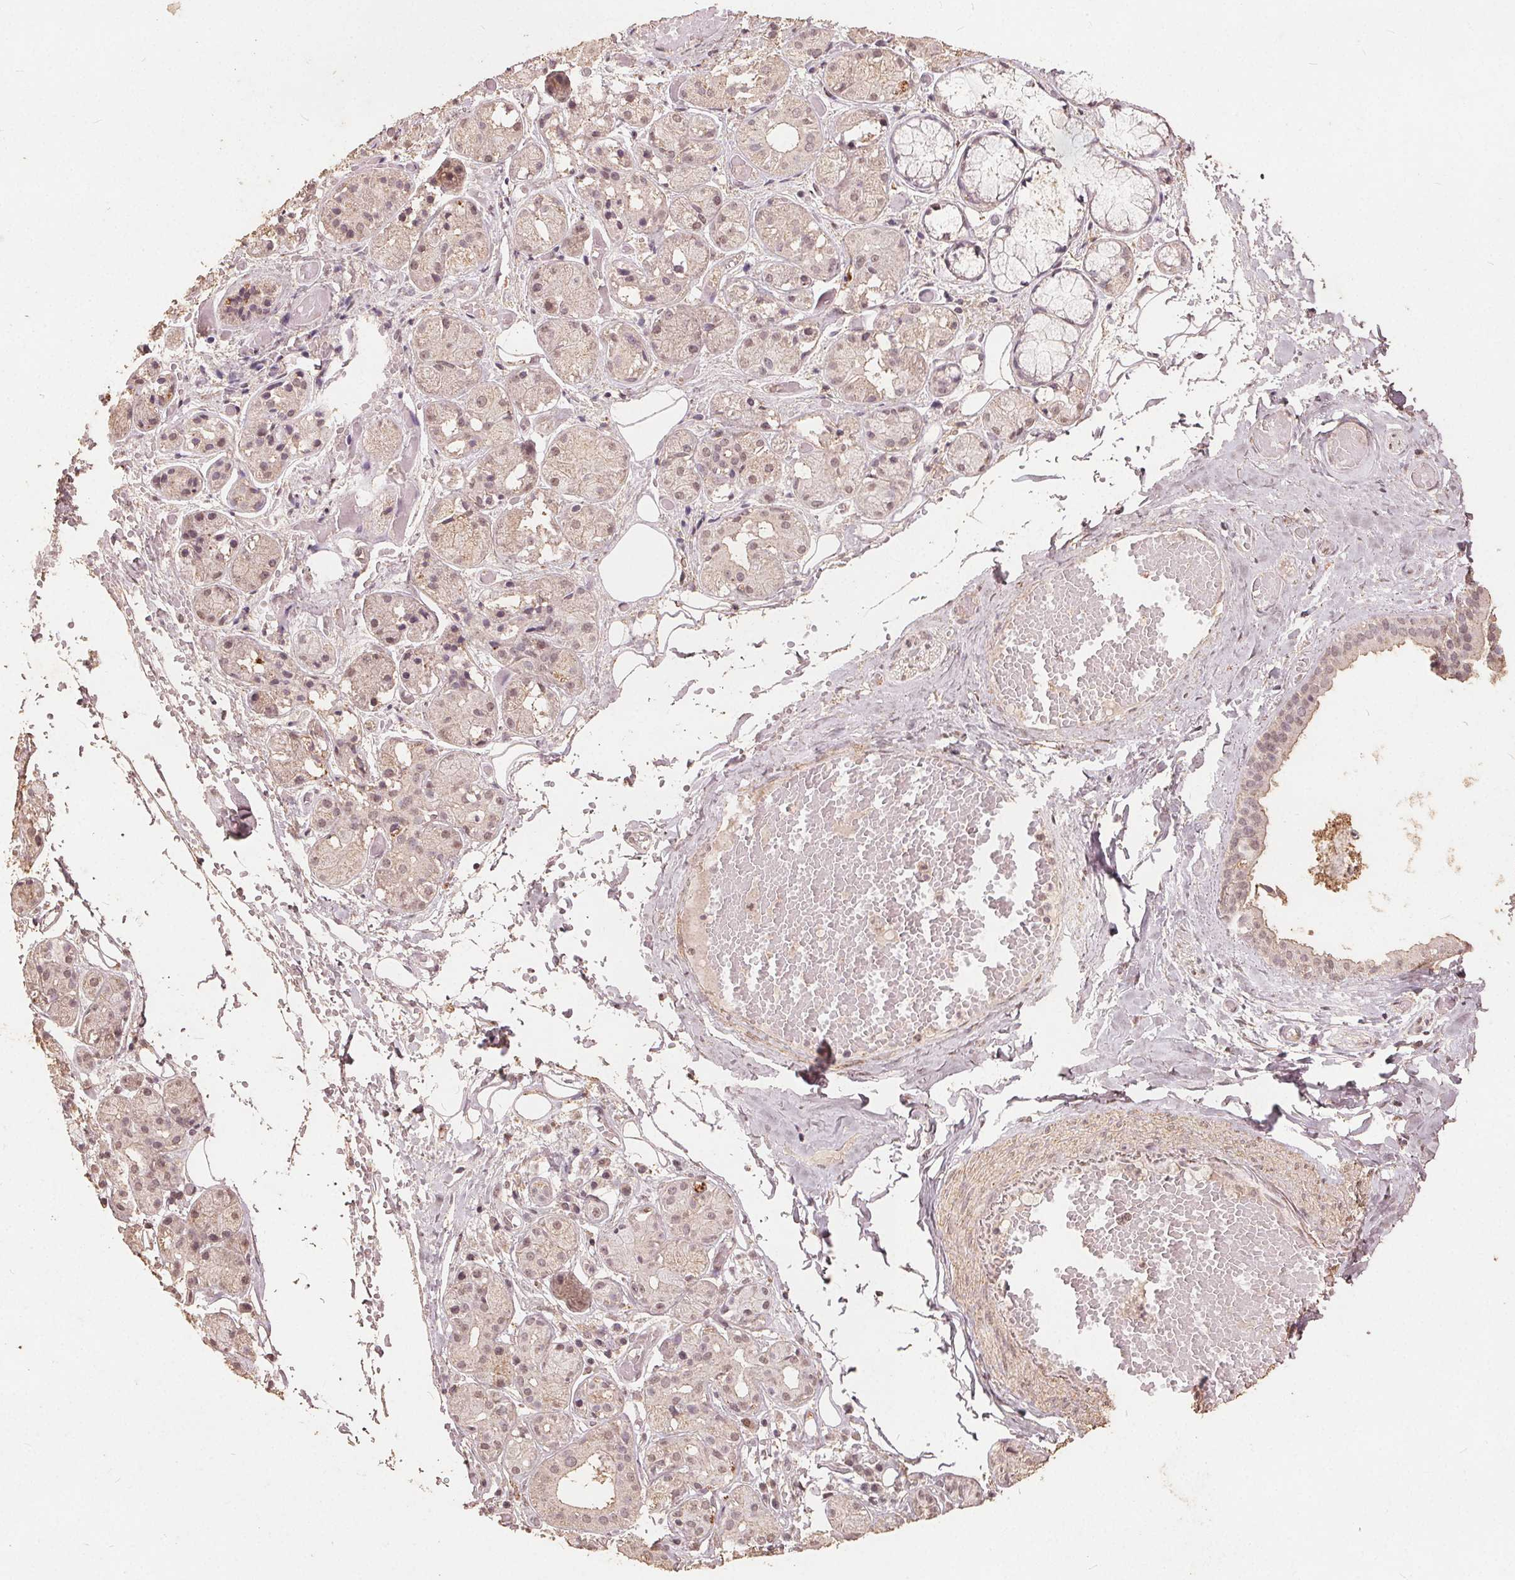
{"staining": {"intensity": "weak", "quantity": "25%-75%", "location": "nuclear"}, "tissue": "salivary gland", "cell_type": "Glandular cells", "image_type": "normal", "snomed": [{"axis": "morphology", "description": "Normal tissue, NOS"}, {"axis": "topography", "description": "Salivary gland"}, {"axis": "topography", "description": "Peripheral nerve tissue"}], "caption": "Immunohistochemistry (IHC) of benign salivary gland shows low levels of weak nuclear expression in approximately 25%-75% of glandular cells. The staining is performed using DAB brown chromogen to label protein expression. The nuclei are counter-stained blue using hematoxylin.", "gene": "DSG3", "patient": {"sex": "male", "age": 71}}